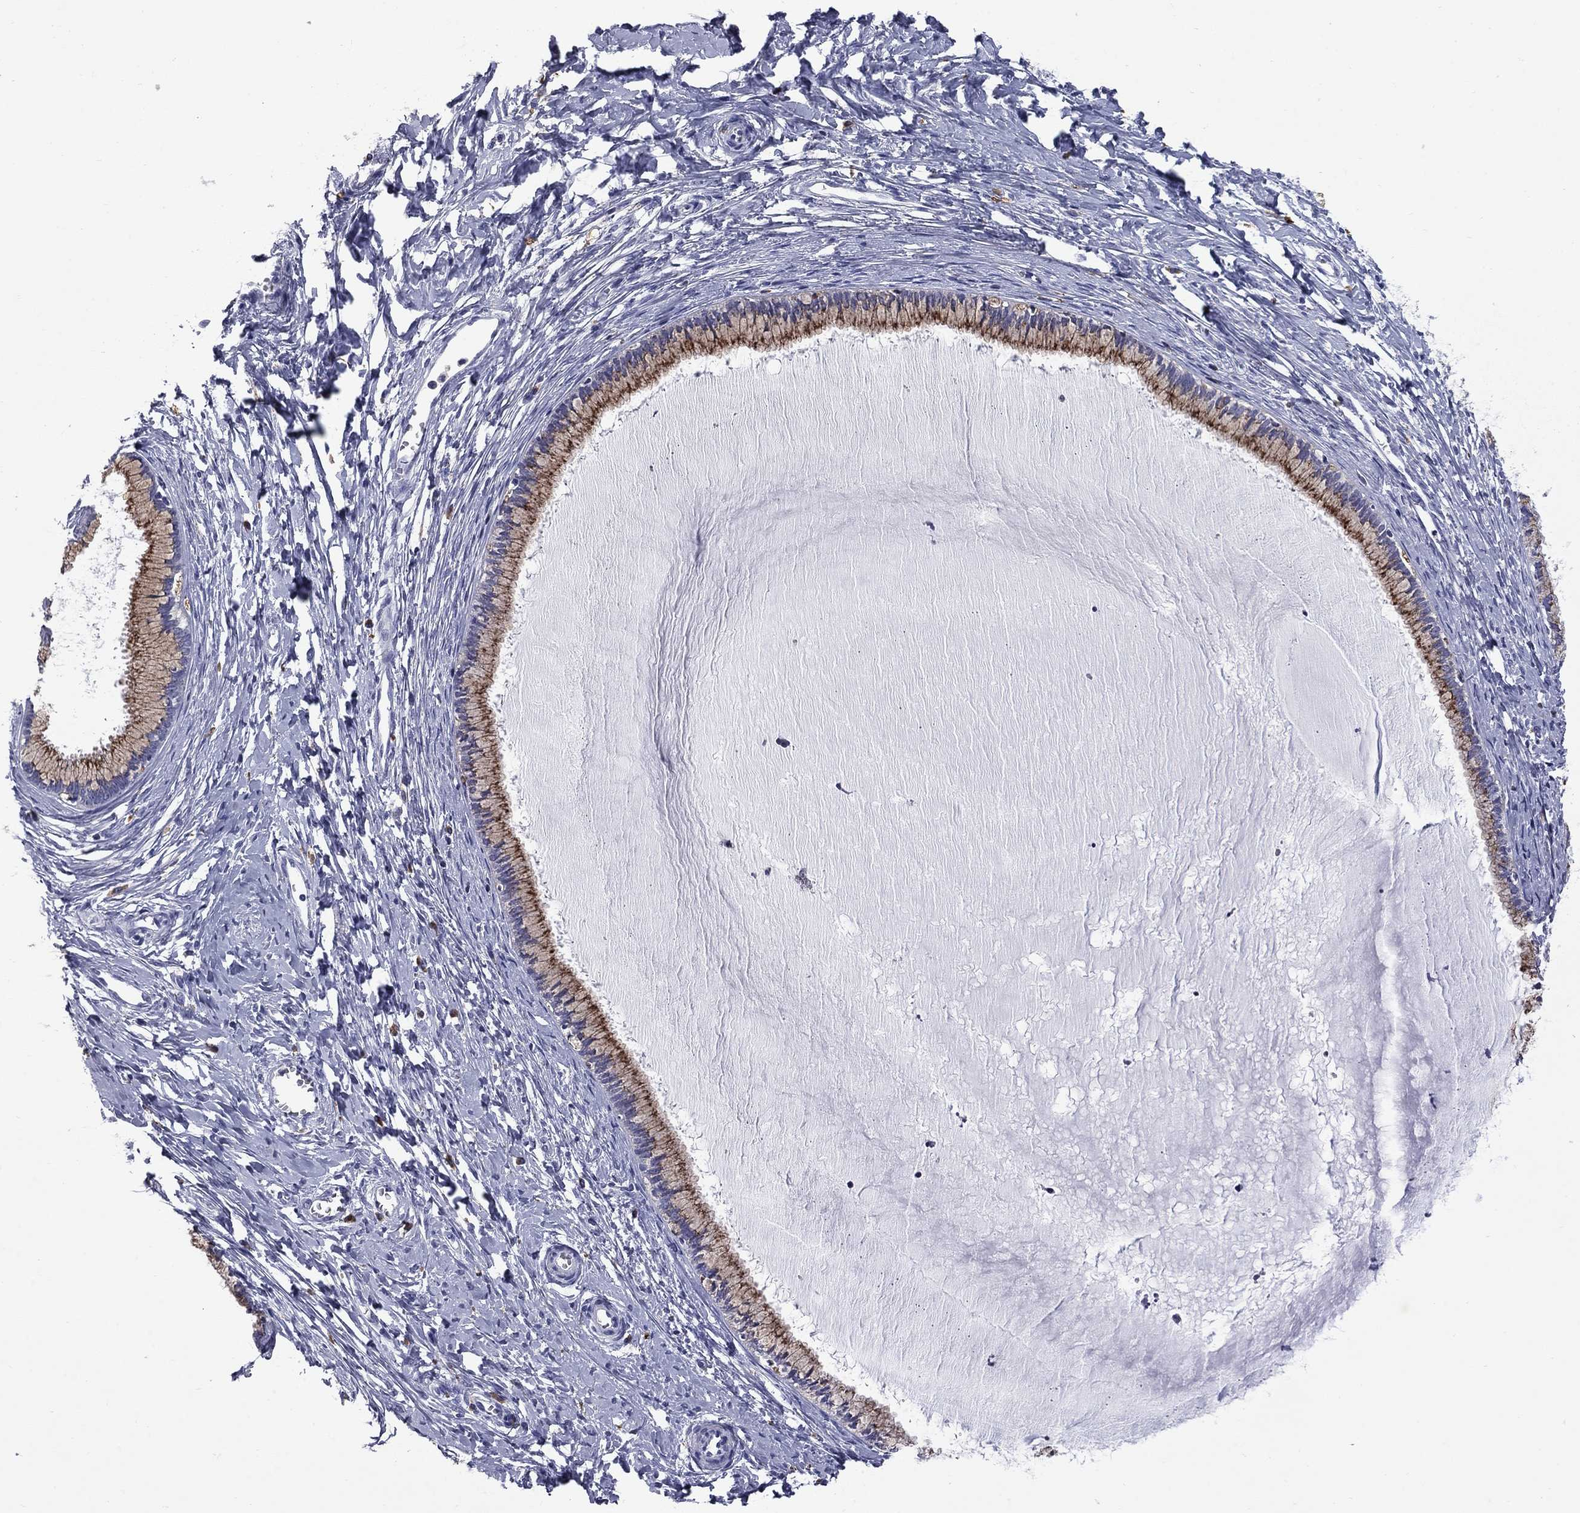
{"staining": {"intensity": "moderate", "quantity": ">75%", "location": "cytoplasmic/membranous"}, "tissue": "cervix", "cell_type": "Glandular cells", "image_type": "normal", "snomed": [{"axis": "morphology", "description": "Normal tissue, NOS"}, {"axis": "topography", "description": "Cervix"}], "caption": "An immunohistochemistry photomicrograph of normal tissue is shown. Protein staining in brown shows moderate cytoplasmic/membranous positivity in cervix within glandular cells. (DAB IHC, brown staining for protein, blue staining for nuclei).", "gene": "MADCAM1", "patient": {"sex": "female", "age": 40}}